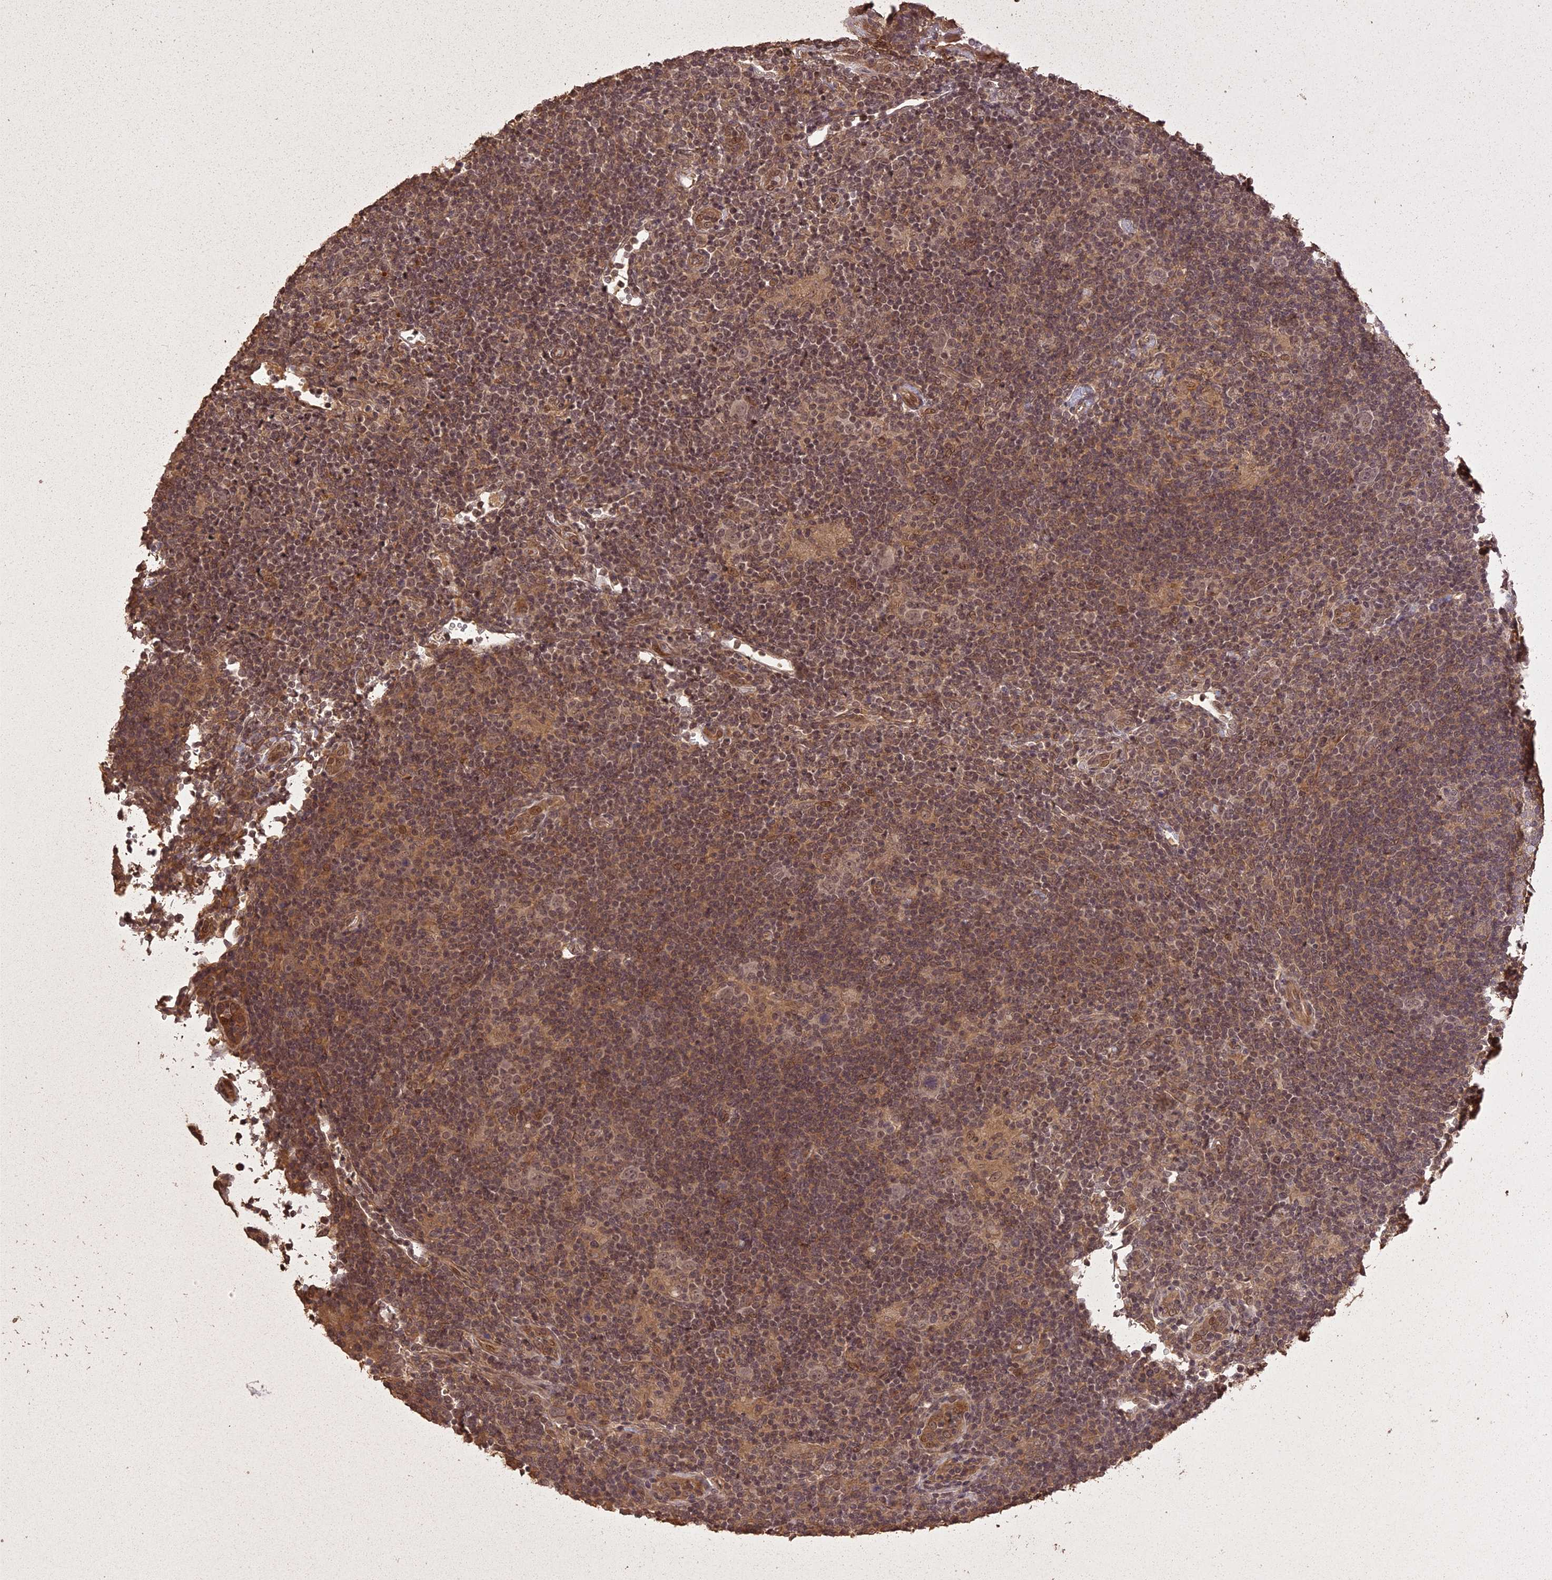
{"staining": {"intensity": "weak", "quantity": ">75%", "location": "nuclear"}, "tissue": "lymphoma", "cell_type": "Tumor cells", "image_type": "cancer", "snomed": [{"axis": "morphology", "description": "Hodgkin's disease, NOS"}, {"axis": "topography", "description": "Lymph node"}], "caption": "Weak nuclear staining is seen in about >75% of tumor cells in Hodgkin's disease.", "gene": "LIN37", "patient": {"sex": "female", "age": 57}}